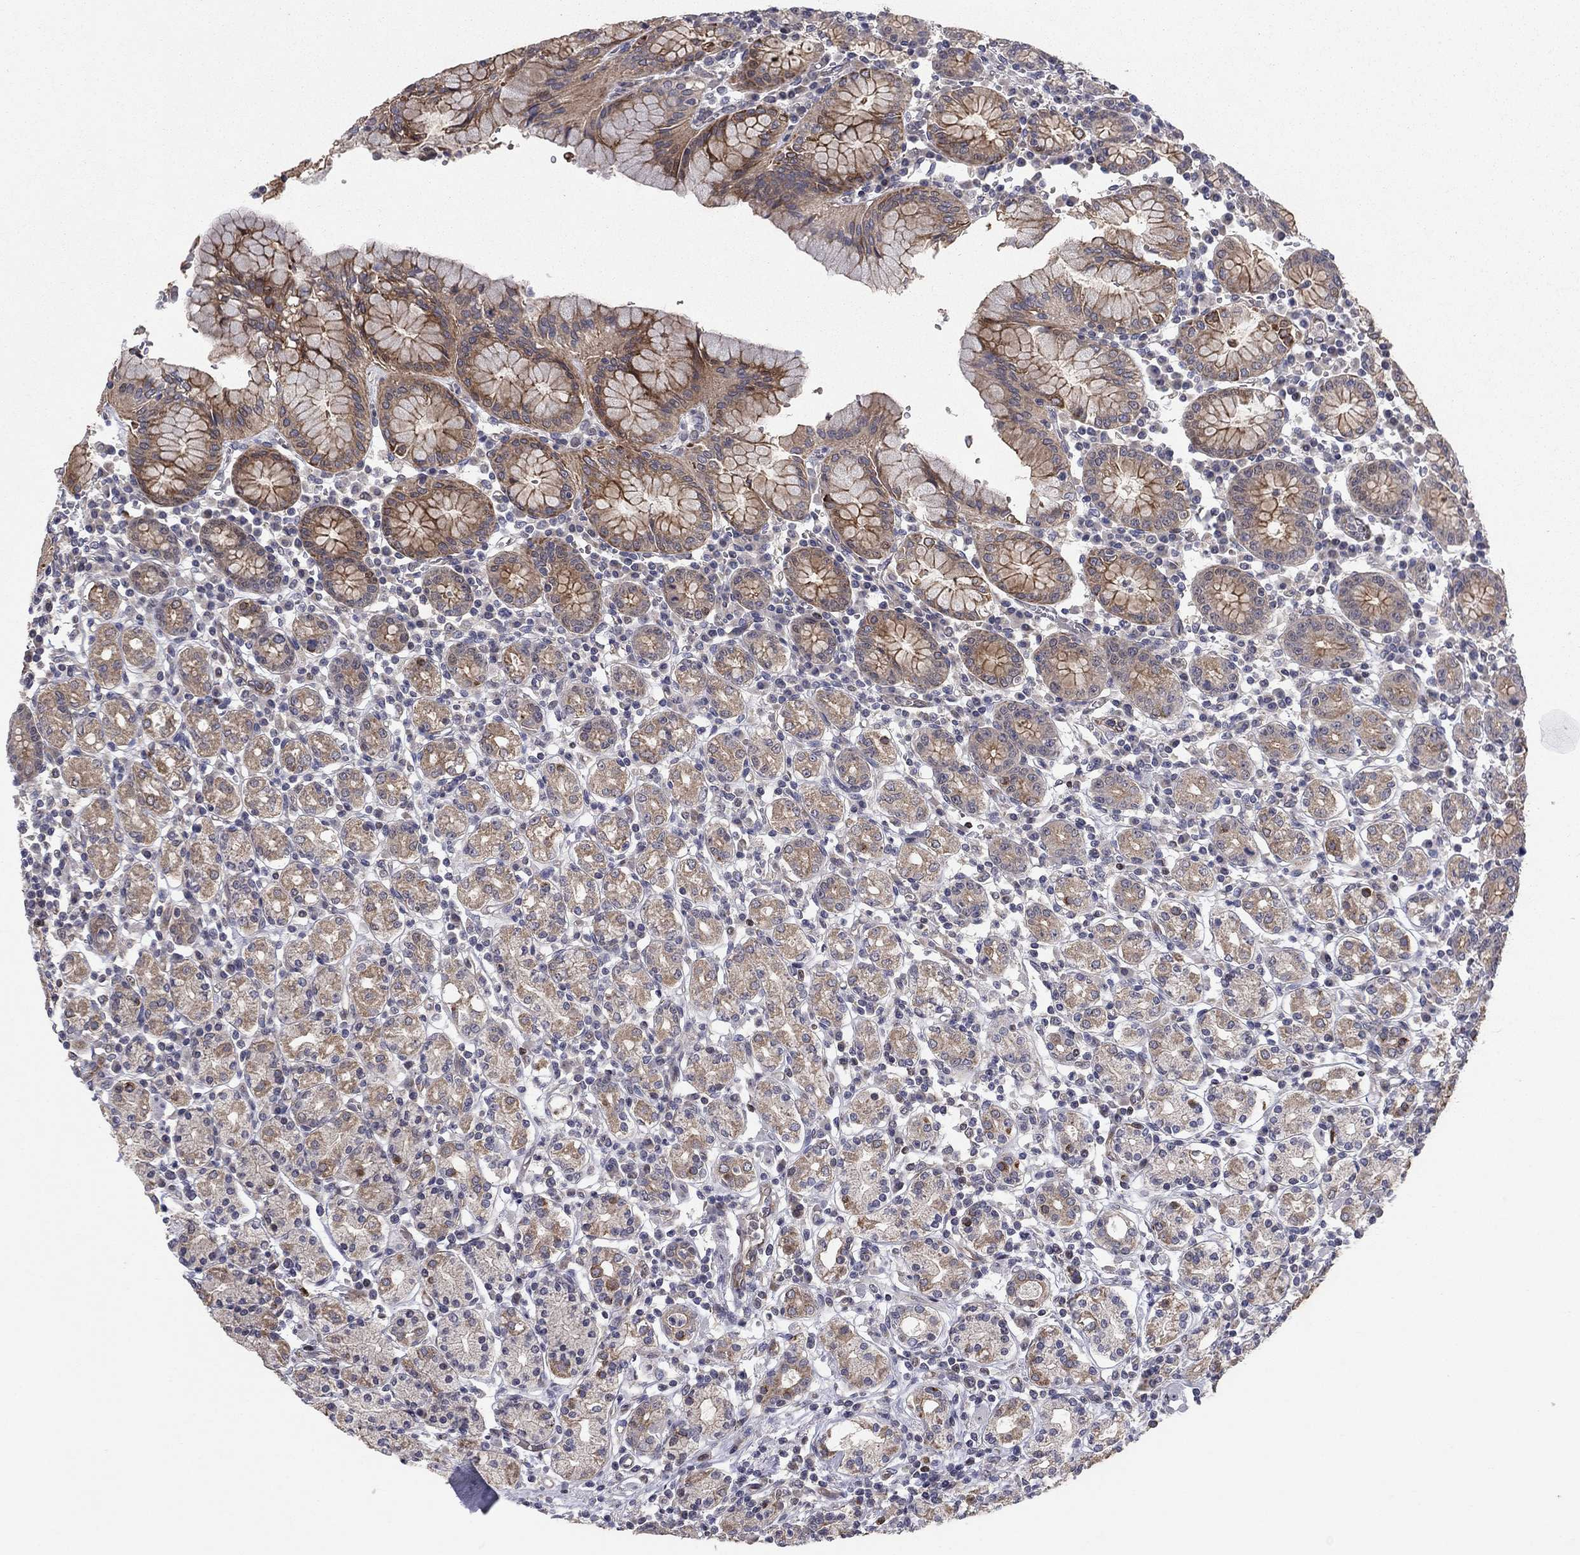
{"staining": {"intensity": "moderate", "quantity": "25%-75%", "location": "cytoplasmic/membranous"}, "tissue": "stomach", "cell_type": "Glandular cells", "image_type": "normal", "snomed": [{"axis": "morphology", "description": "Normal tissue, NOS"}, {"axis": "topography", "description": "Stomach, upper"}, {"axis": "topography", "description": "Stomach"}], "caption": "Stomach stained with DAB immunohistochemistry (IHC) reveals medium levels of moderate cytoplasmic/membranous expression in about 25%-75% of glandular cells. (Brightfield microscopy of DAB IHC at high magnification).", "gene": "BCL11A", "patient": {"sex": "male", "age": 62}}